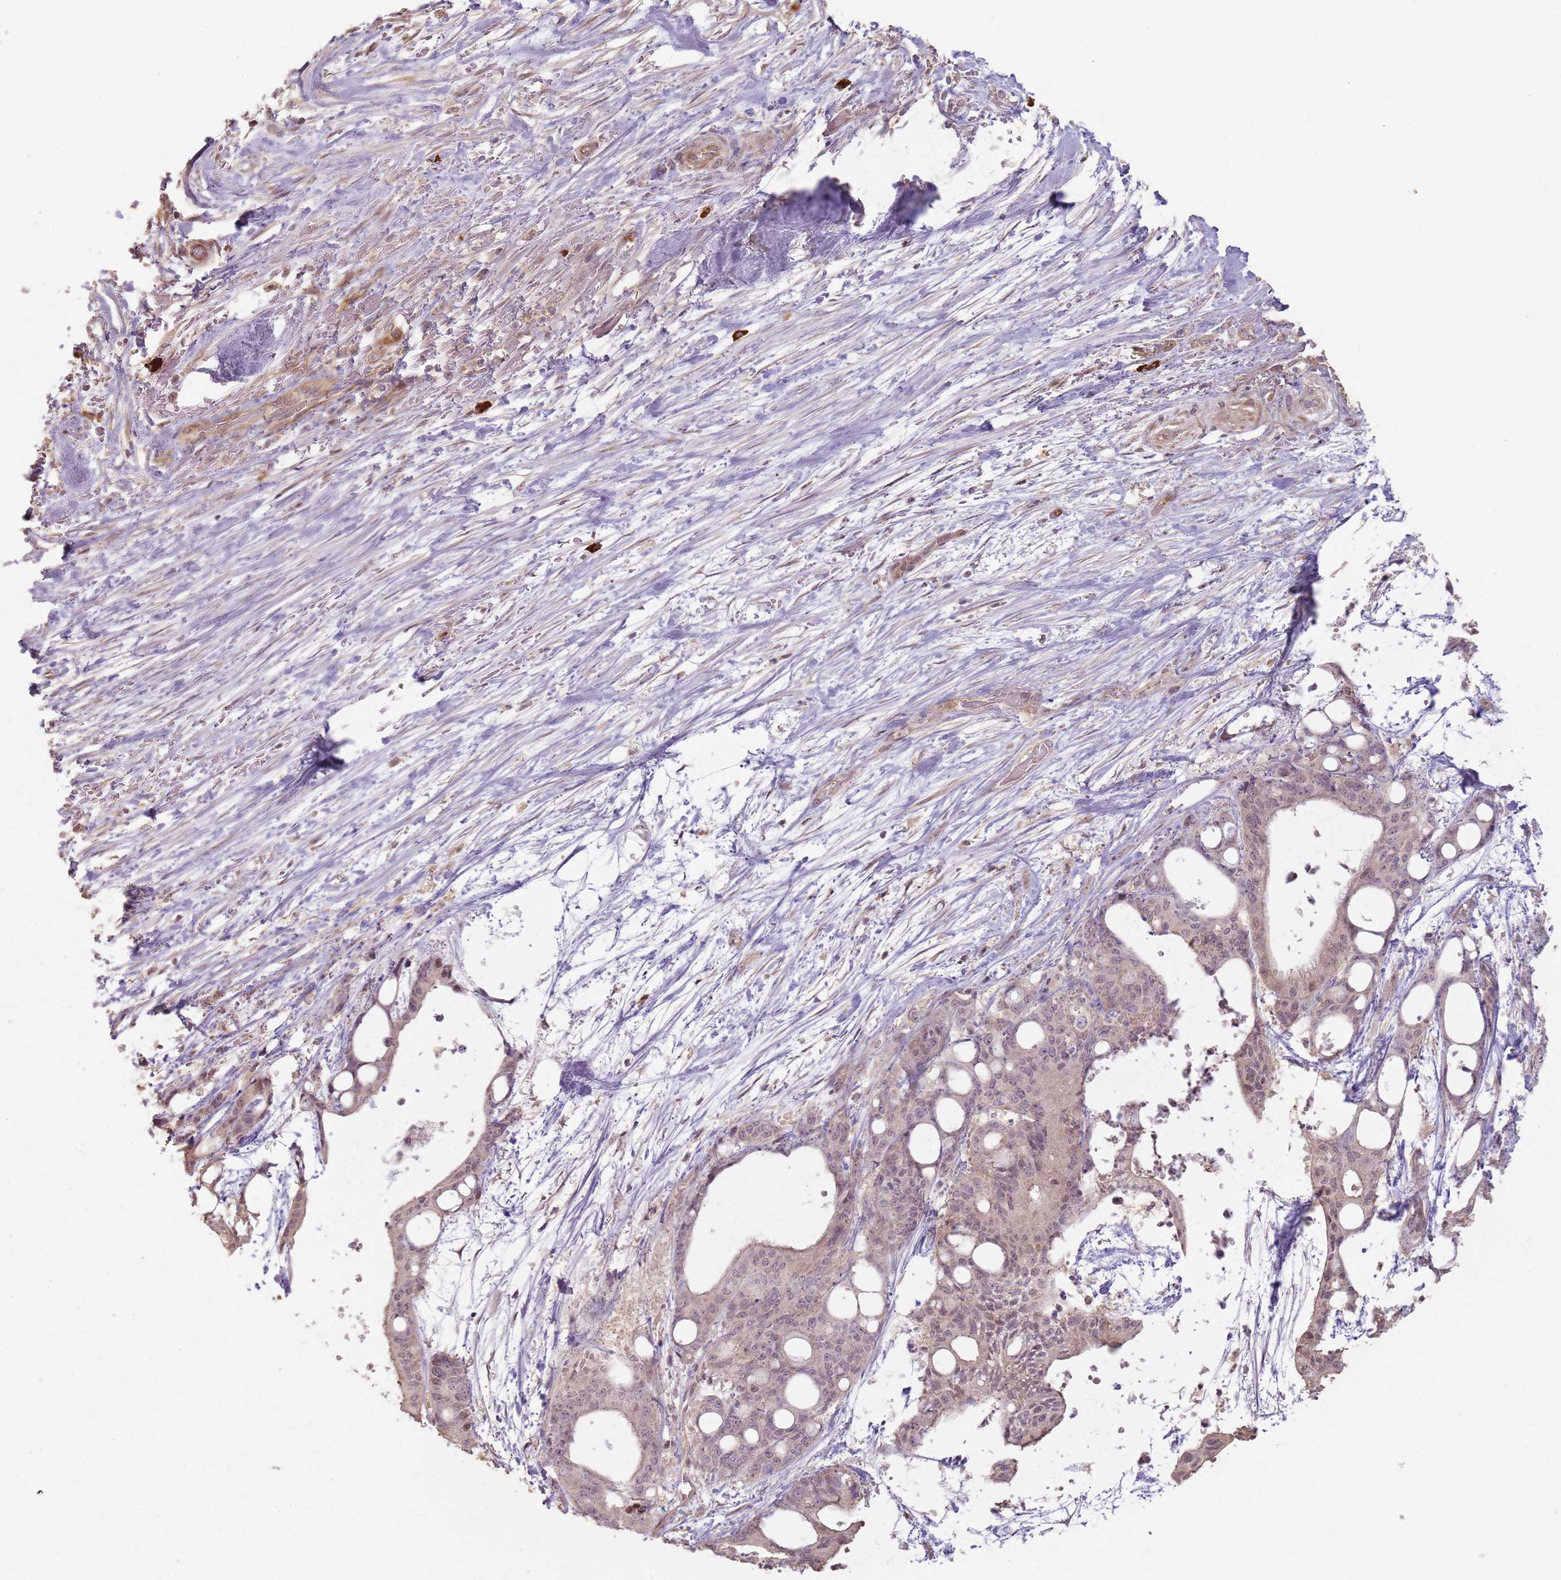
{"staining": {"intensity": "weak", "quantity": ">75%", "location": "cytoplasmic/membranous"}, "tissue": "liver cancer", "cell_type": "Tumor cells", "image_type": "cancer", "snomed": [{"axis": "morphology", "description": "Normal tissue, NOS"}, {"axis": "morphology", "description": "Cholangiocarcinoma"}, {"axis": "topography", "description": "Liver"}, {"axis": "topography", "description": "Peripheral nerve tissue"}], "caption": "A brown stain highlights weak cytoplasmic/membranous expression of a protein in human cholangiocarcinoma (liver) tumor cells.", "gene": "CCDC168", "patient": {"sex": "female", "age": 73}}